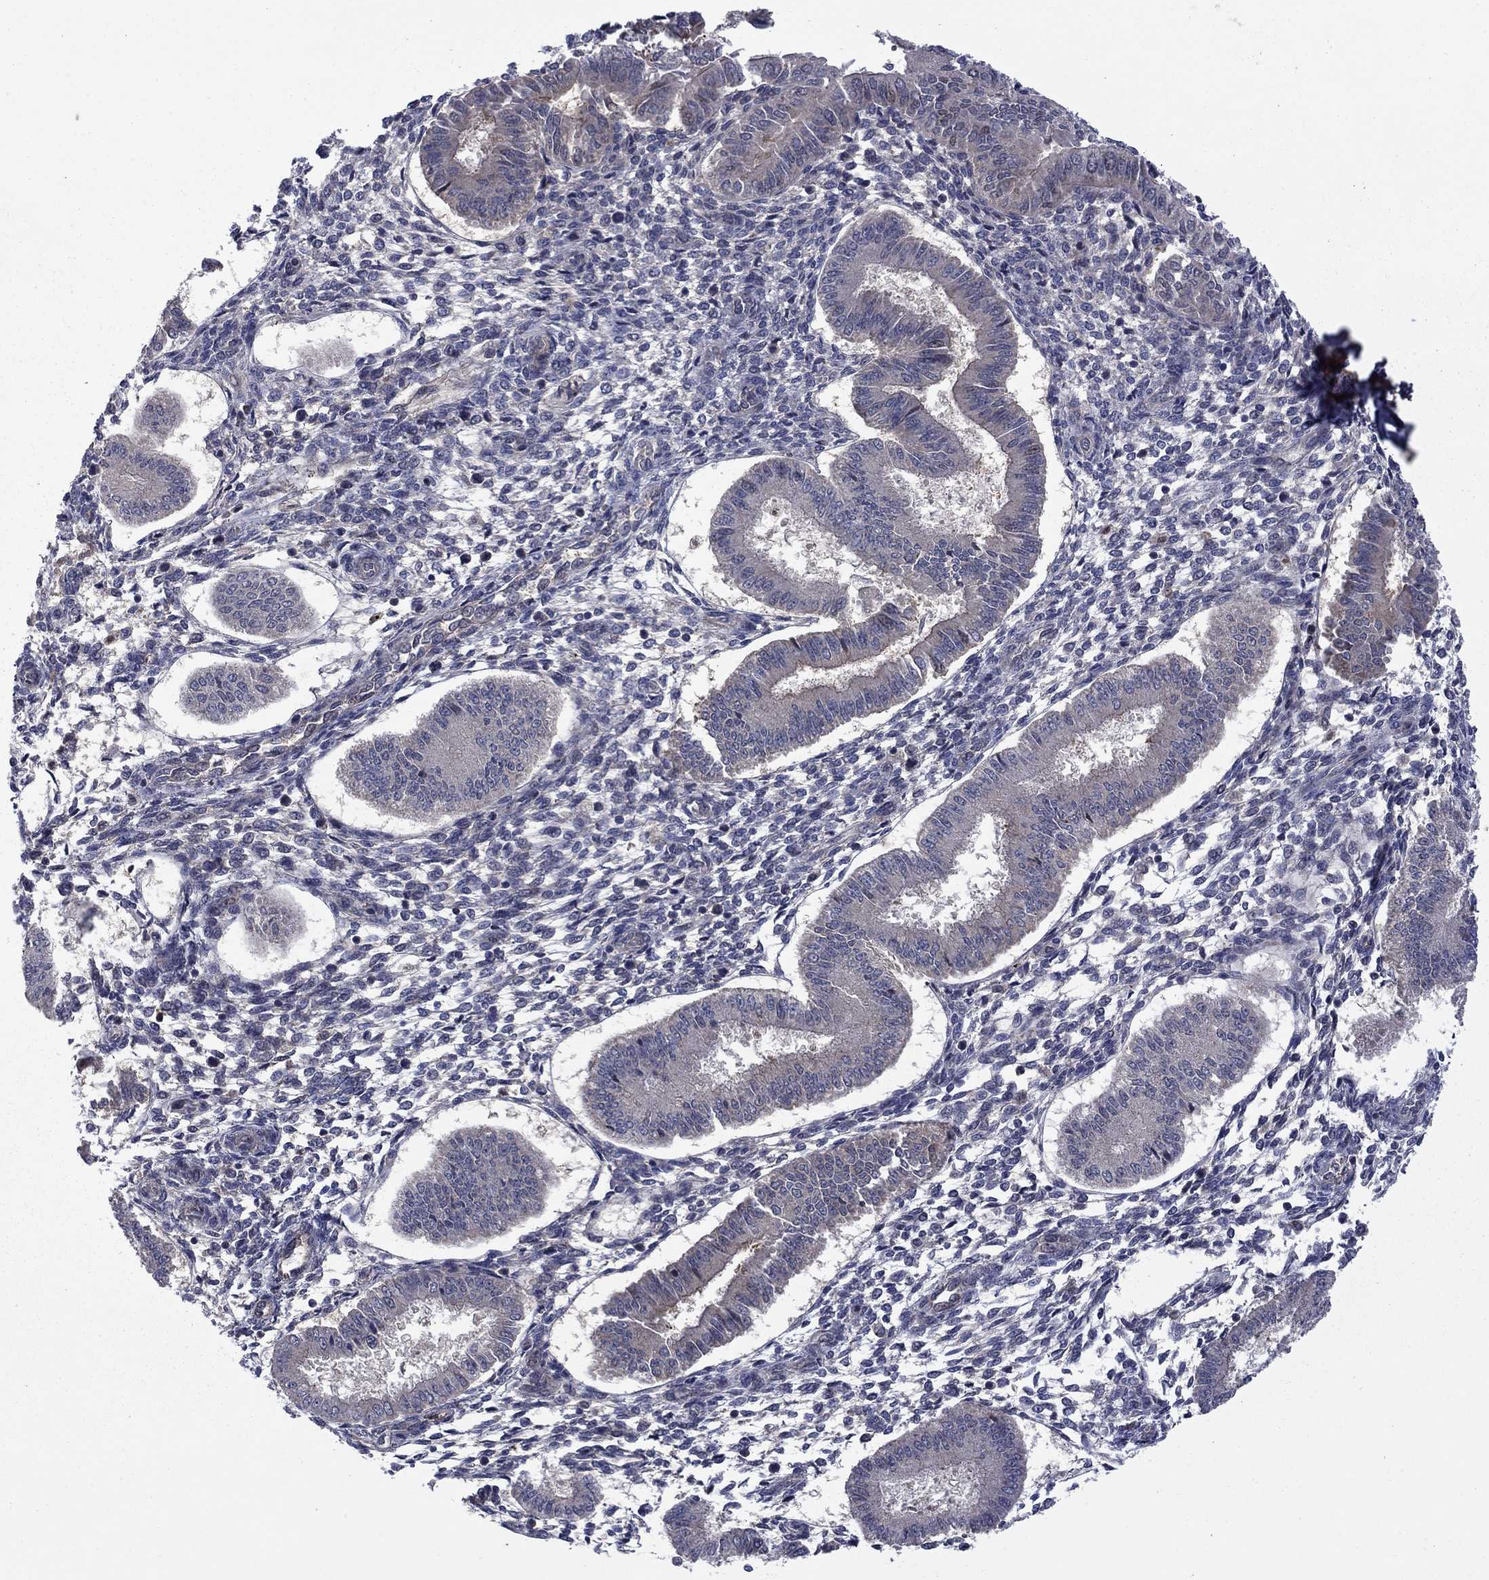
{"staining": {"intensity": "moderate", "quantity": "25%-75%", "location": "cytoplasmic/membranous"}, "tissue": "endometrium", "cell_type": "Cells in endometrial stroma", "image_type": "normal", "snomed": [{"axis": "morphology", "description": "Normal tissue, NOS"}, {"axis": "topography", "description": "Endometrium"}], "caption": "An image of endometrium stained for a protein reveals moderate cytoplasmic/membranous brown staining in cells in endometrial stroma. The staining is performed using DAB brown chromogen to label protein expression. The nuclei are counter-stained blue using hematoxylin.", "gene": "HDAC4", "patient": {"sex": "female", "age": 43}}